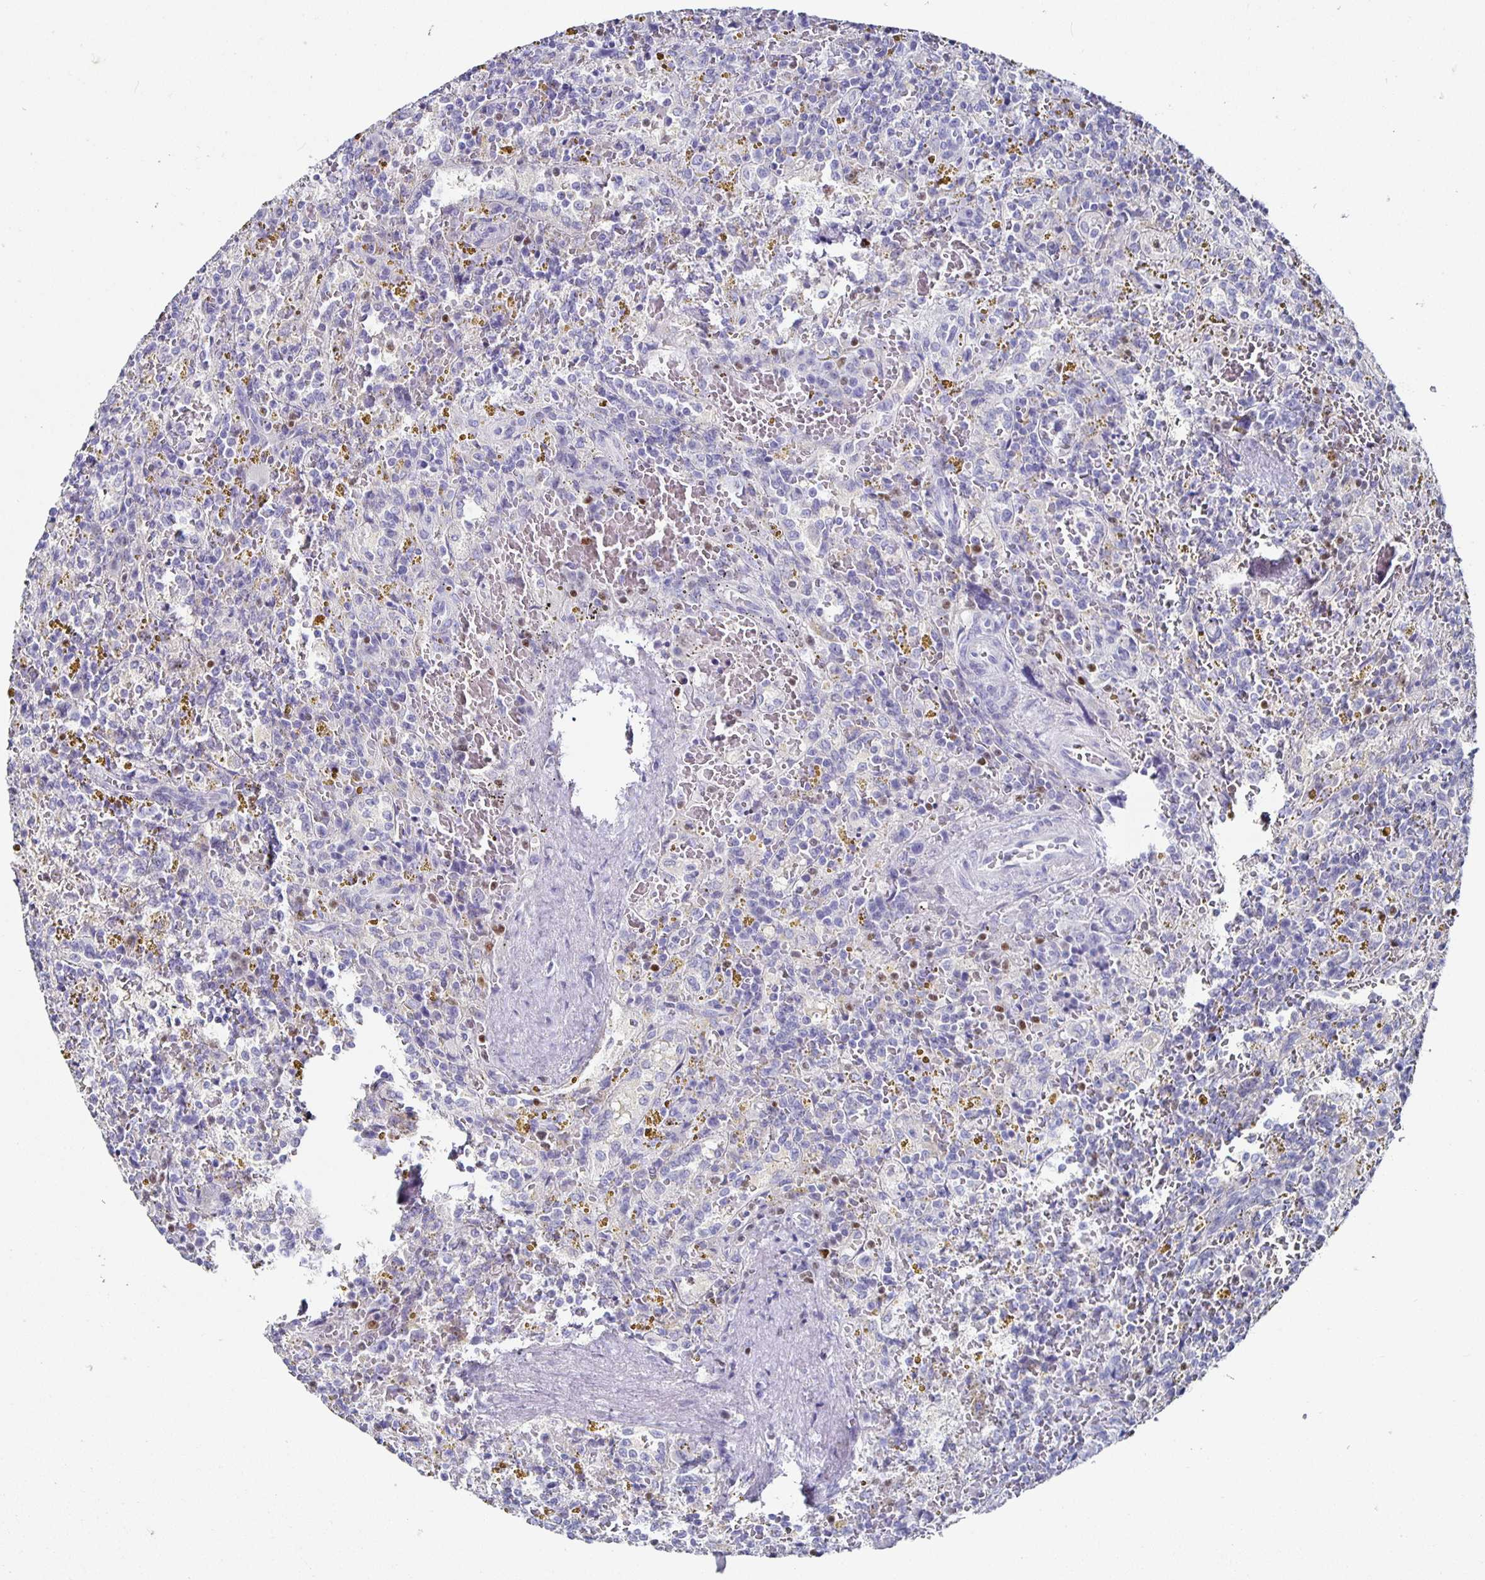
{"staining": {"intensity": "negative", "quantity": "none", "location": "none"}, "tissue": "lymphoma", "cell_type": "Tumor cells", "image_type": "cancer", "snomed": [{"axis": "morphology", "description": "Malignant lymphoma, non-Hodgkin's type, Low grade"}, {"axis": "topography", "description": "Spleen"}], "caption": "A micrograph of lymphoma stained for a protein exhibits no brown staining in tumor cells.", "gene": "RUNX2", "patient": {"sex": "female", "age": 65}}